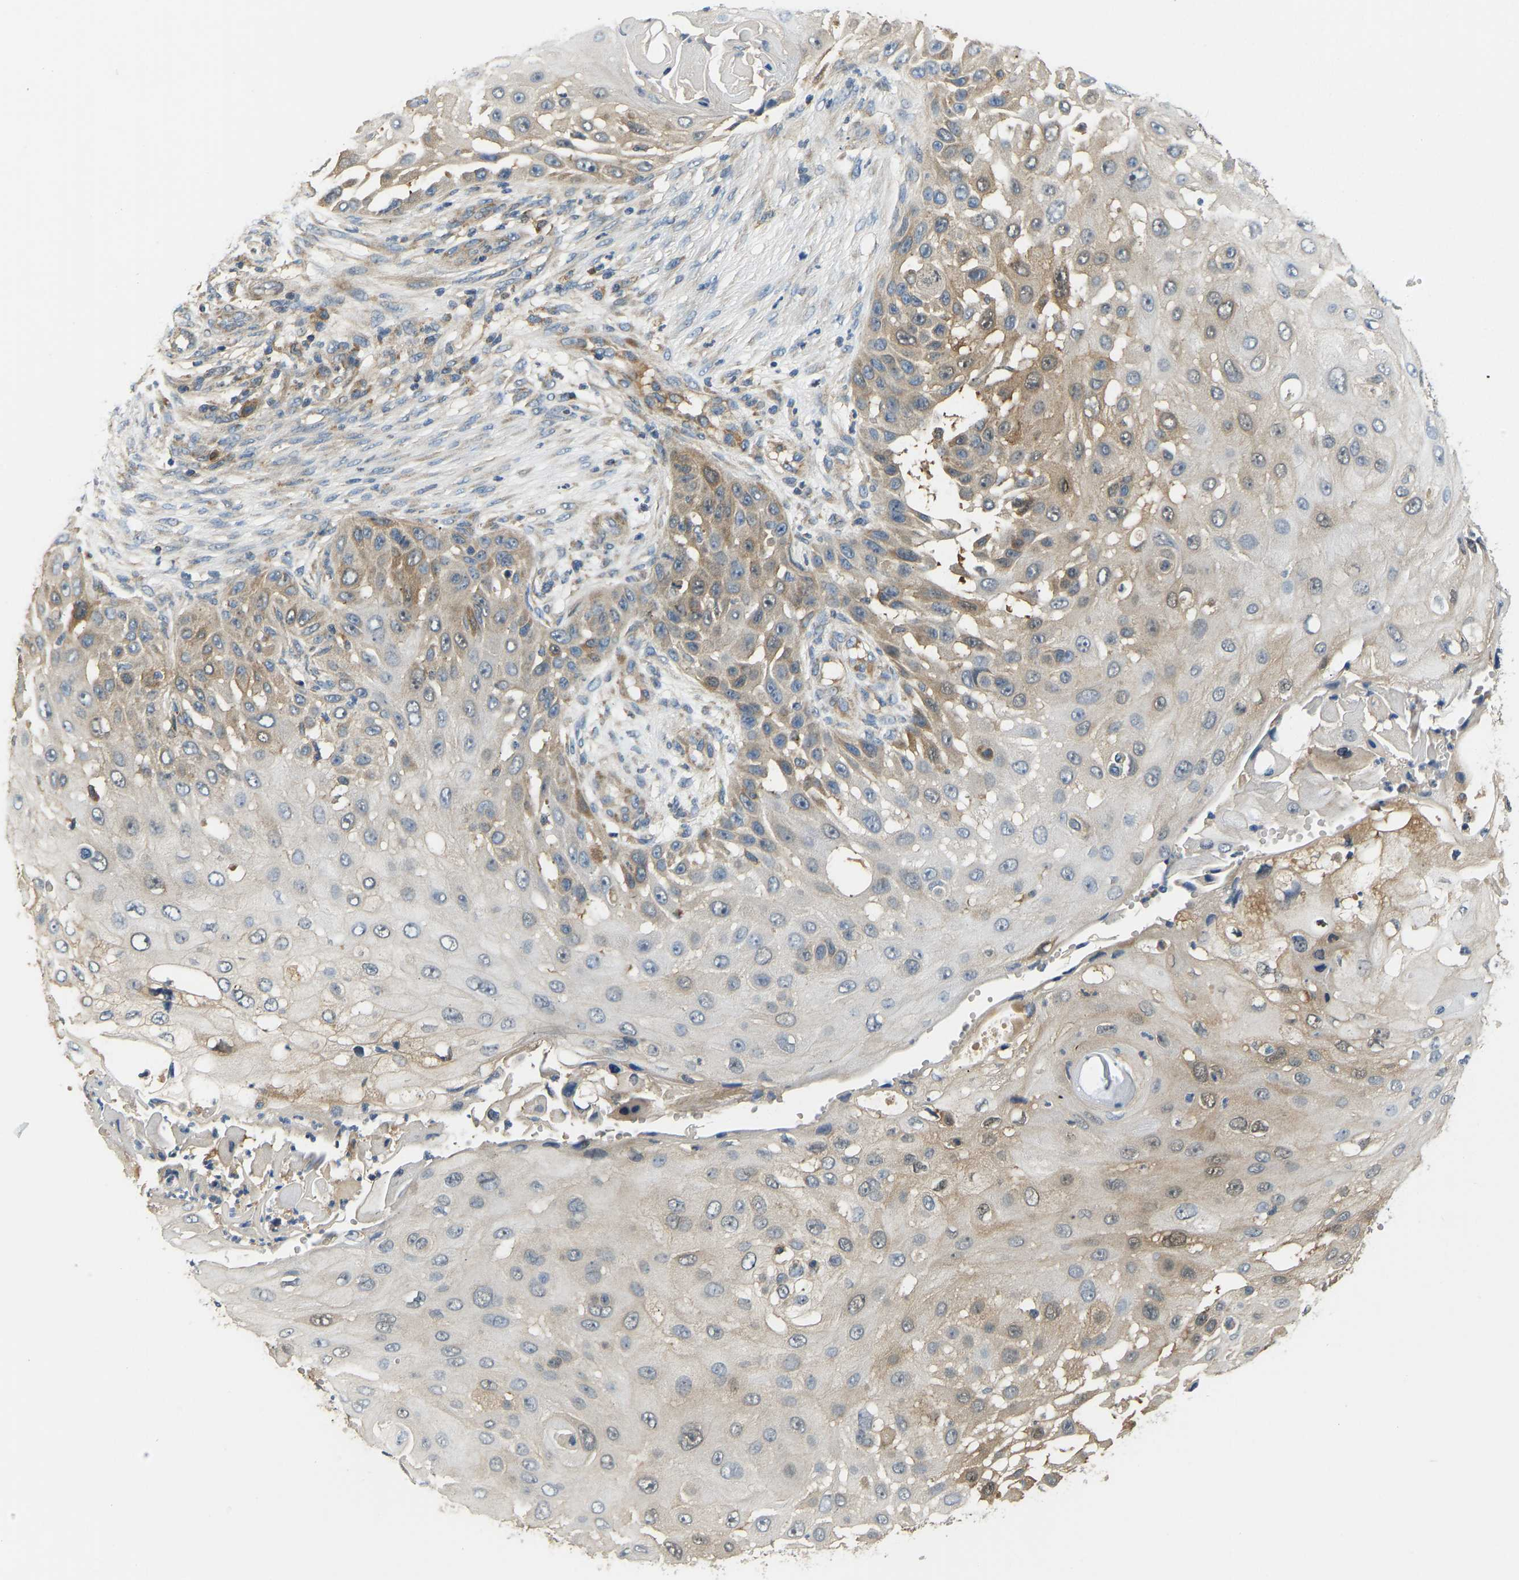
{"staining": {"intensity": "moderate", "quantity": "<25%", "location": "cytoplasmic/membranous"}, "tissue": "skin cancer", "cell_type": "Tumor cells", "image_type": "cancer", "snomed": [{"axis": "morphology", "description": "Squamous cell carcinoma, NOS"}, {"axis": "topography", "description": "Skin"}], "caption": "Skin cancer (squamous cell carcinoma) tissue exhibits moderate cytoplasmic/membranous staining in about <25% of tumor cells The protein of interest is shown in brown color, while the nuclei are stained blue.", "gene": "RBP1", "patient": {"sex": "female", "age": 44}}